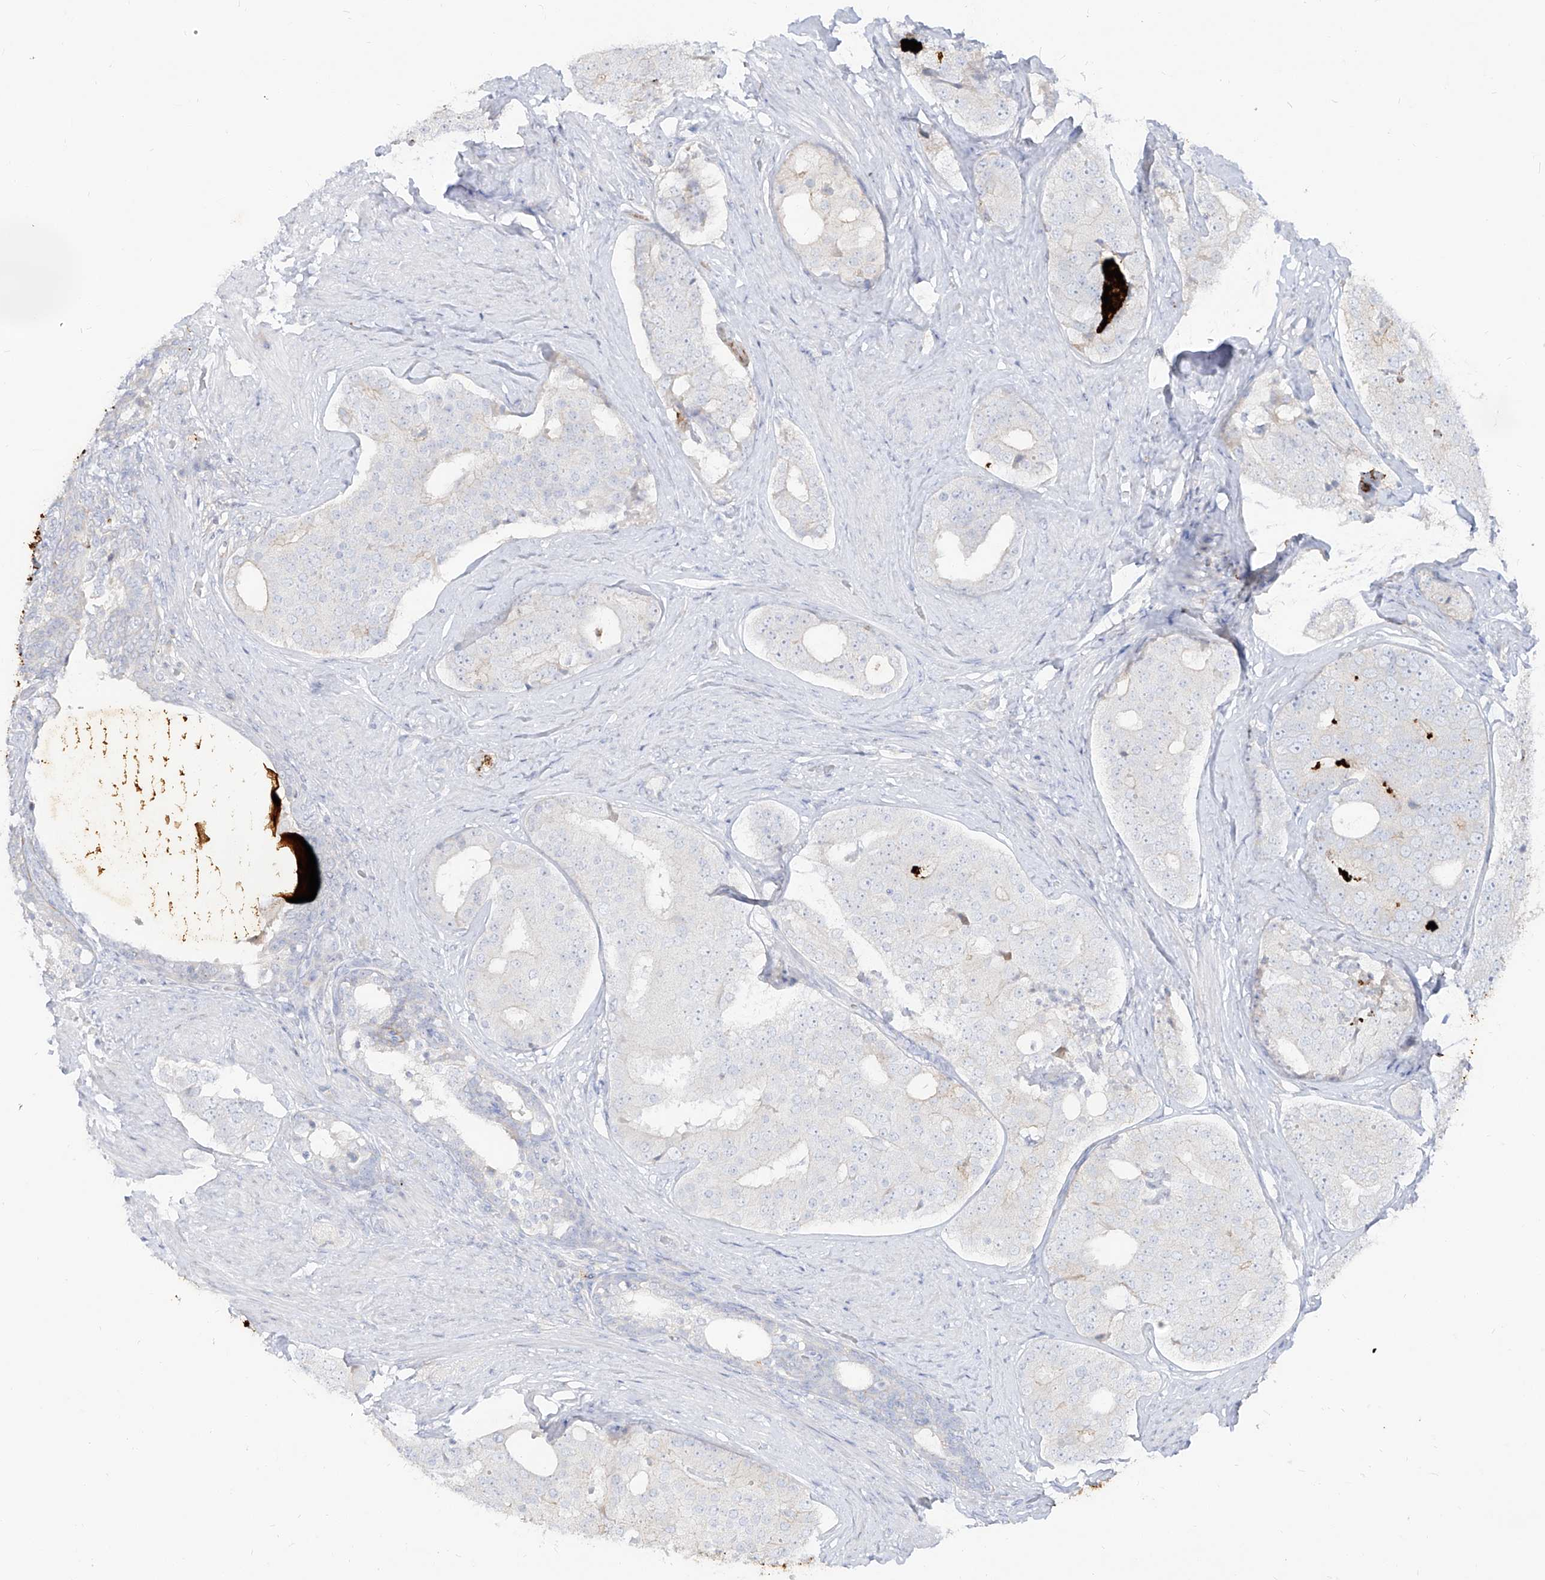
{"staining": {"intensity": "negative", "quantity": "none", "location": "none"}, "tissue": "prostate cancer", "cell_type": "Tumor cells", "image_type": "cancer", "snomed": [{"axis": "morphology", "description": "Adenocarcinoma, High grade"}, {"axis": "topography", "description": "Prostate"}], "caption": "High power microscopy photomicrograph of an immunohistochemistry (IHC) micrograph of prostate adenocarcinoma (high-grade), revealing no significant staining in tumor cells. The staining is performed using DAB (3,3'-diaminobenzidine) brown chromogen with nuclei counter-stained in using hematoxylin.", "gene": "RBFOX3", "patient": {"sex": "male", "age": 56}}